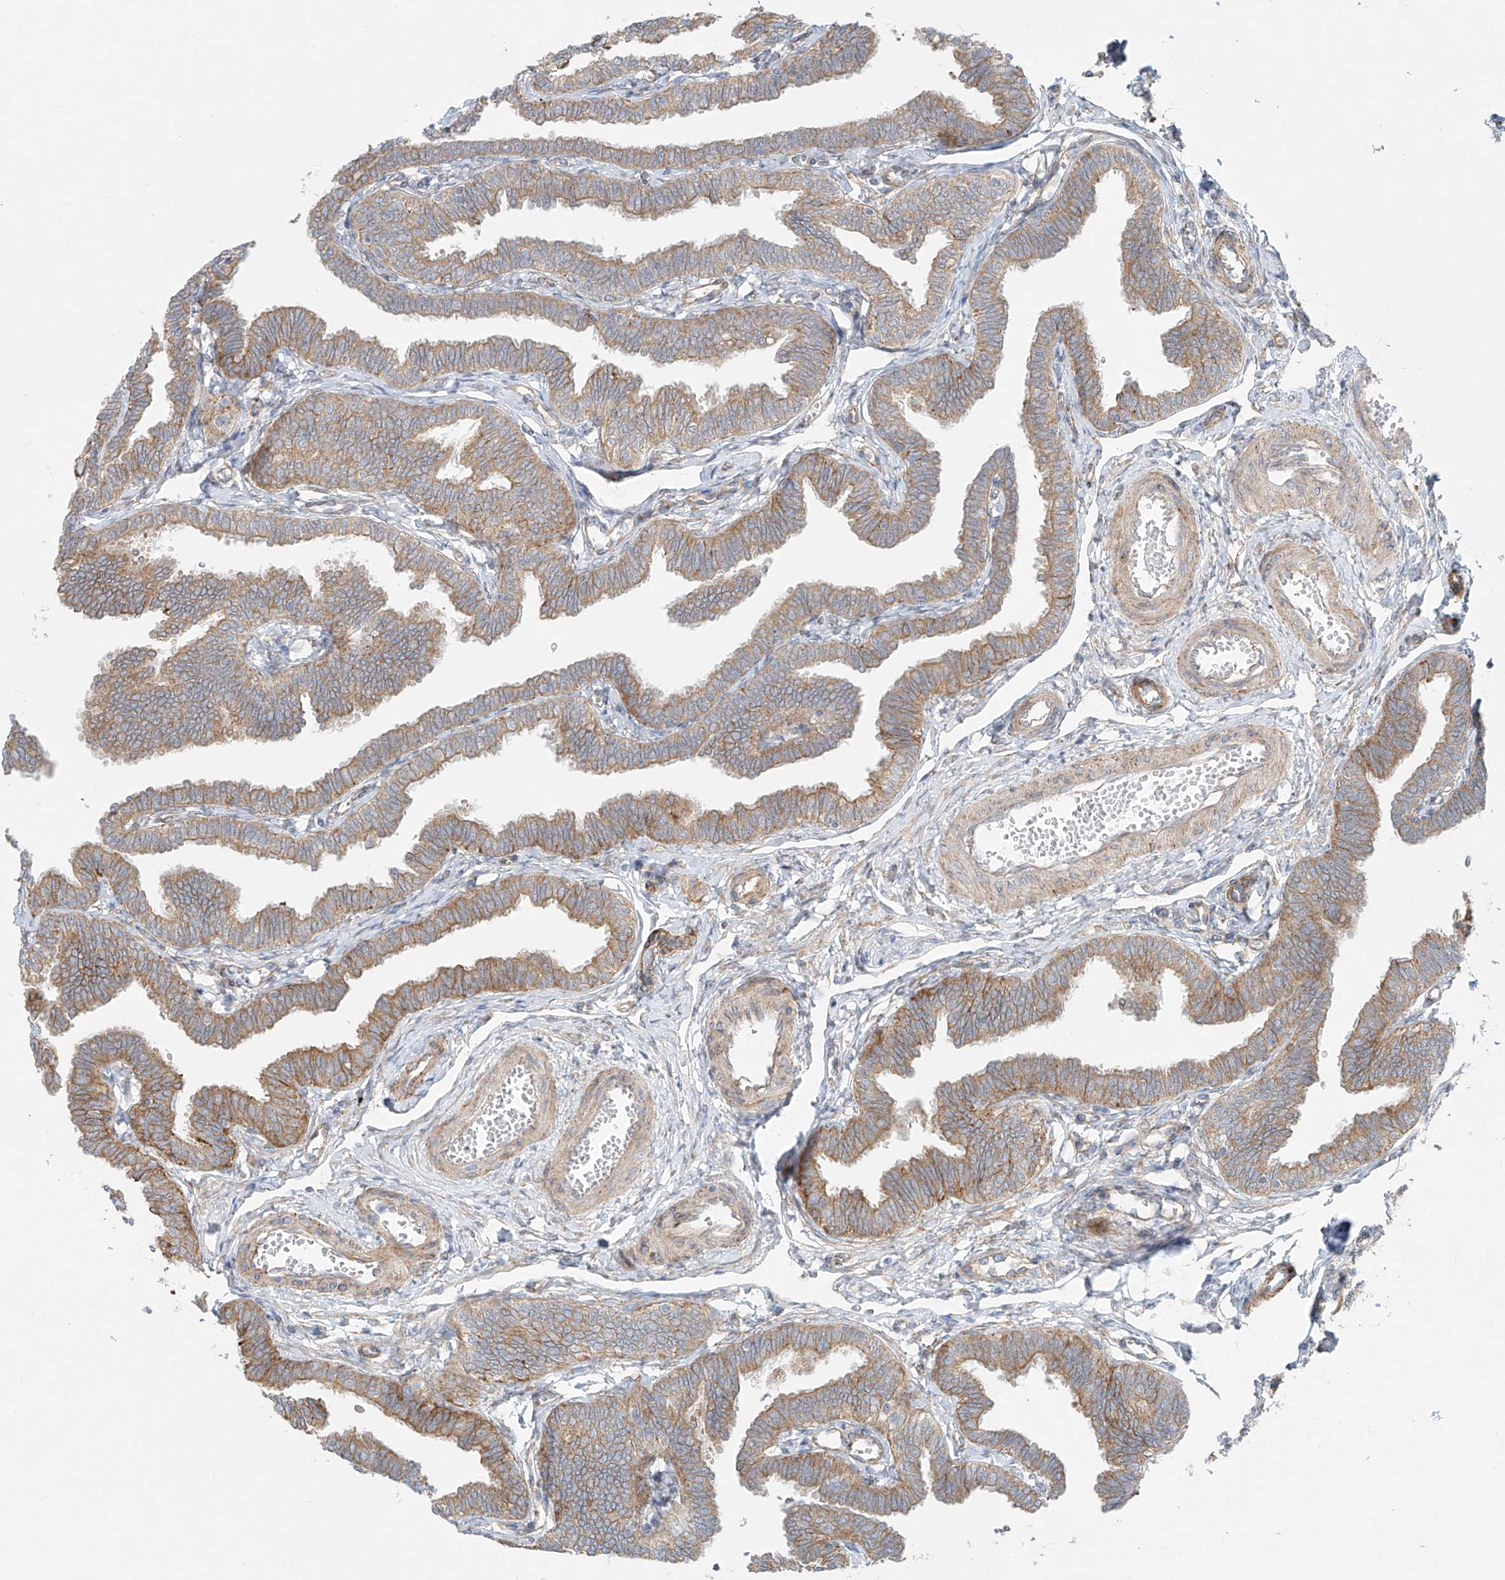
{"staining": {"intensity": "moderate", "quantity": ">75%", "location": "cytoplasmic/membranous"}, "tissue": "fallopian tube", "cell_type": "Glandular cells", "image_type": "normal", "snomed": [{"axis": "morphology", "description": "Normal tissue, NOS"}, {"axis": "topography", "description": "Fallopian tube"}, {"axis": "topography", "description": "Ovary"}], "caption": "Brown immunohistochemical staining in benign fallopian tube exhibits moderate cytoplasmic/membranous expression in approximately >75% of glandular cells.", "gene": "EIPR1", "patient": {"sex": "female", "age": 23}}